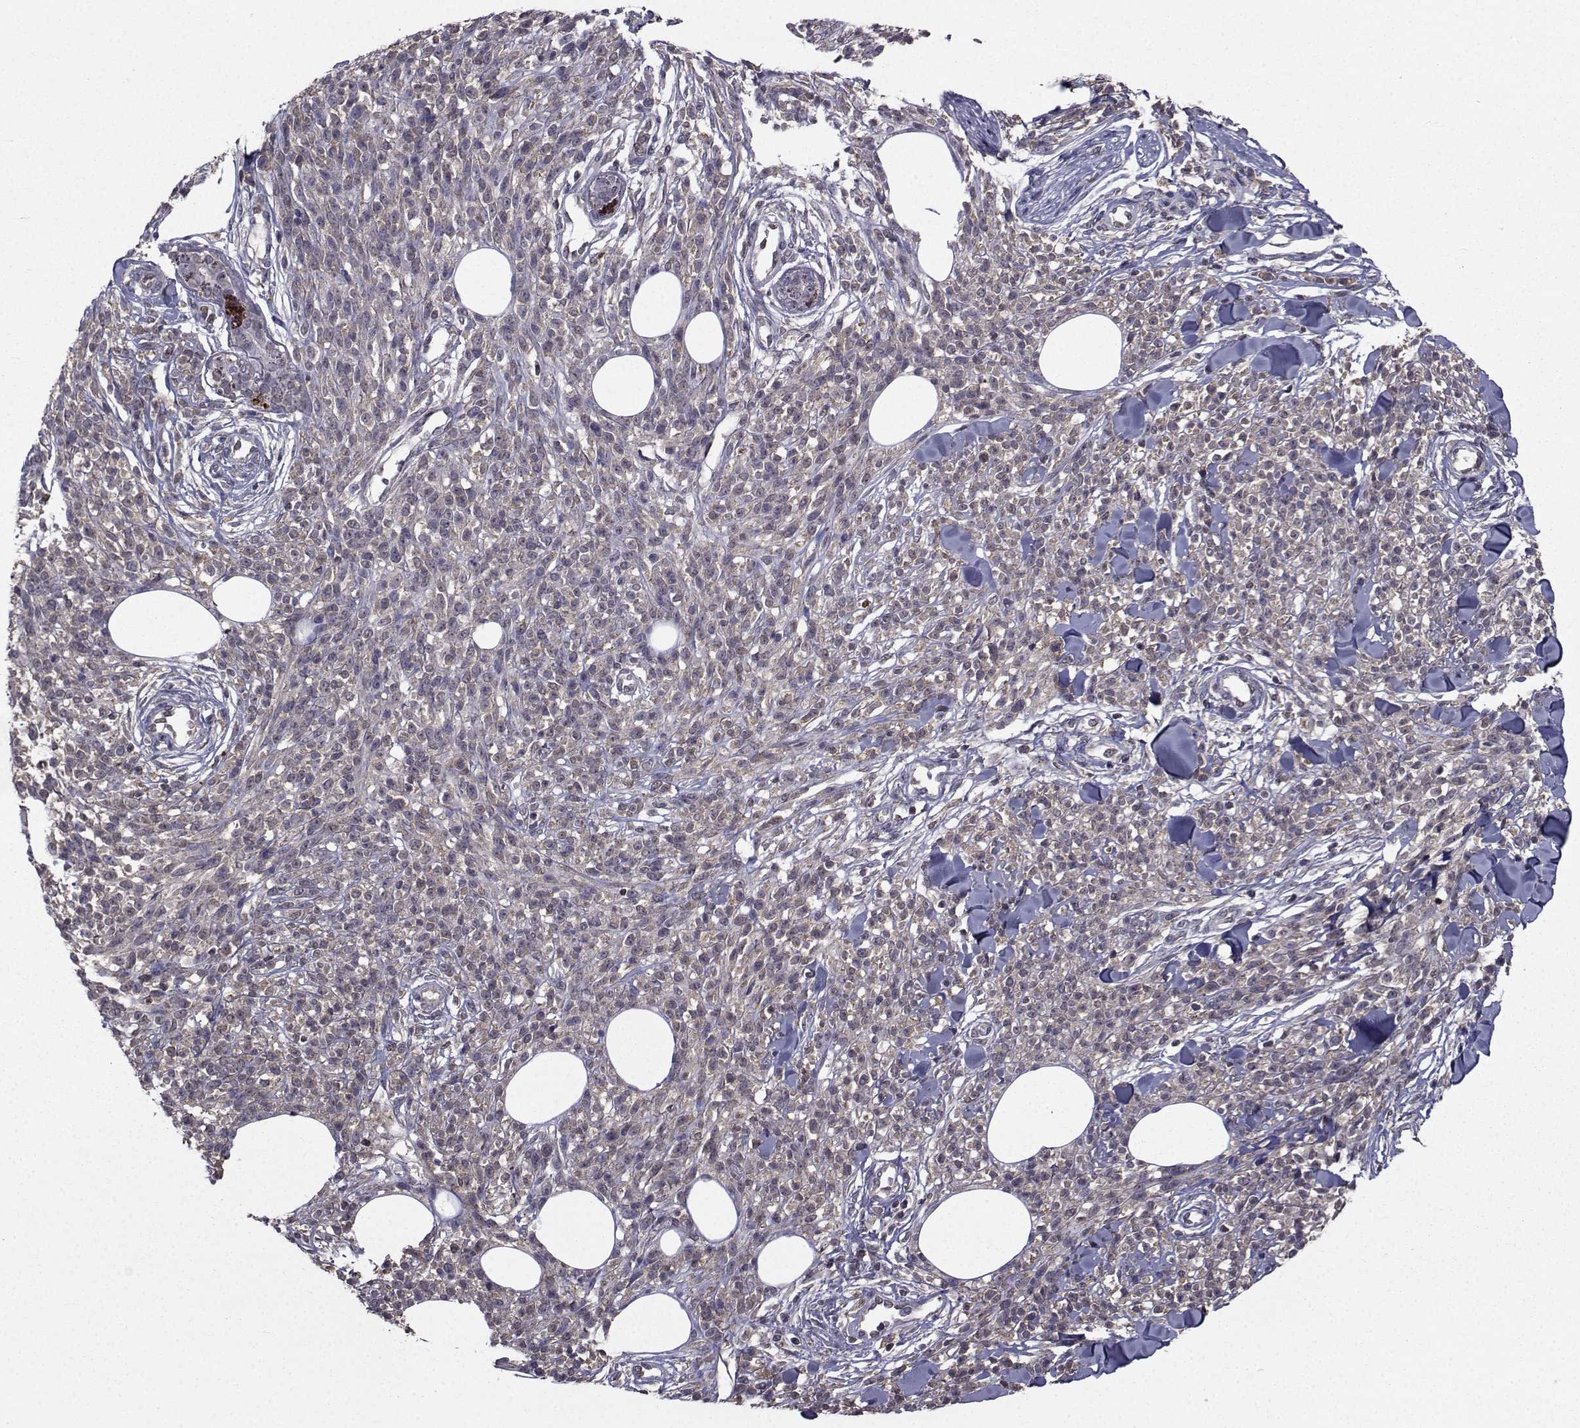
{"staining": {"intensity": "weak", "quantity": "<25%", "location": "cytoplasmic/membranous"}, "tissue": "melanoma", "cell_type": "Tumor cells", "image_type": "cancer", "snomed": [{"axis": "morphology", "description": "Malignant melanoma, NOS"}, {"axis": "topography", "description": "Skin"}, {"axis": "topography", "description": "Skin of trunk"}], "caption": "Melanoma was stained to show a protein in brown. There is no significant staining in tumor cells.", "gene": "CYP2S1", "patient": {"sex": "male", "age": 74}}